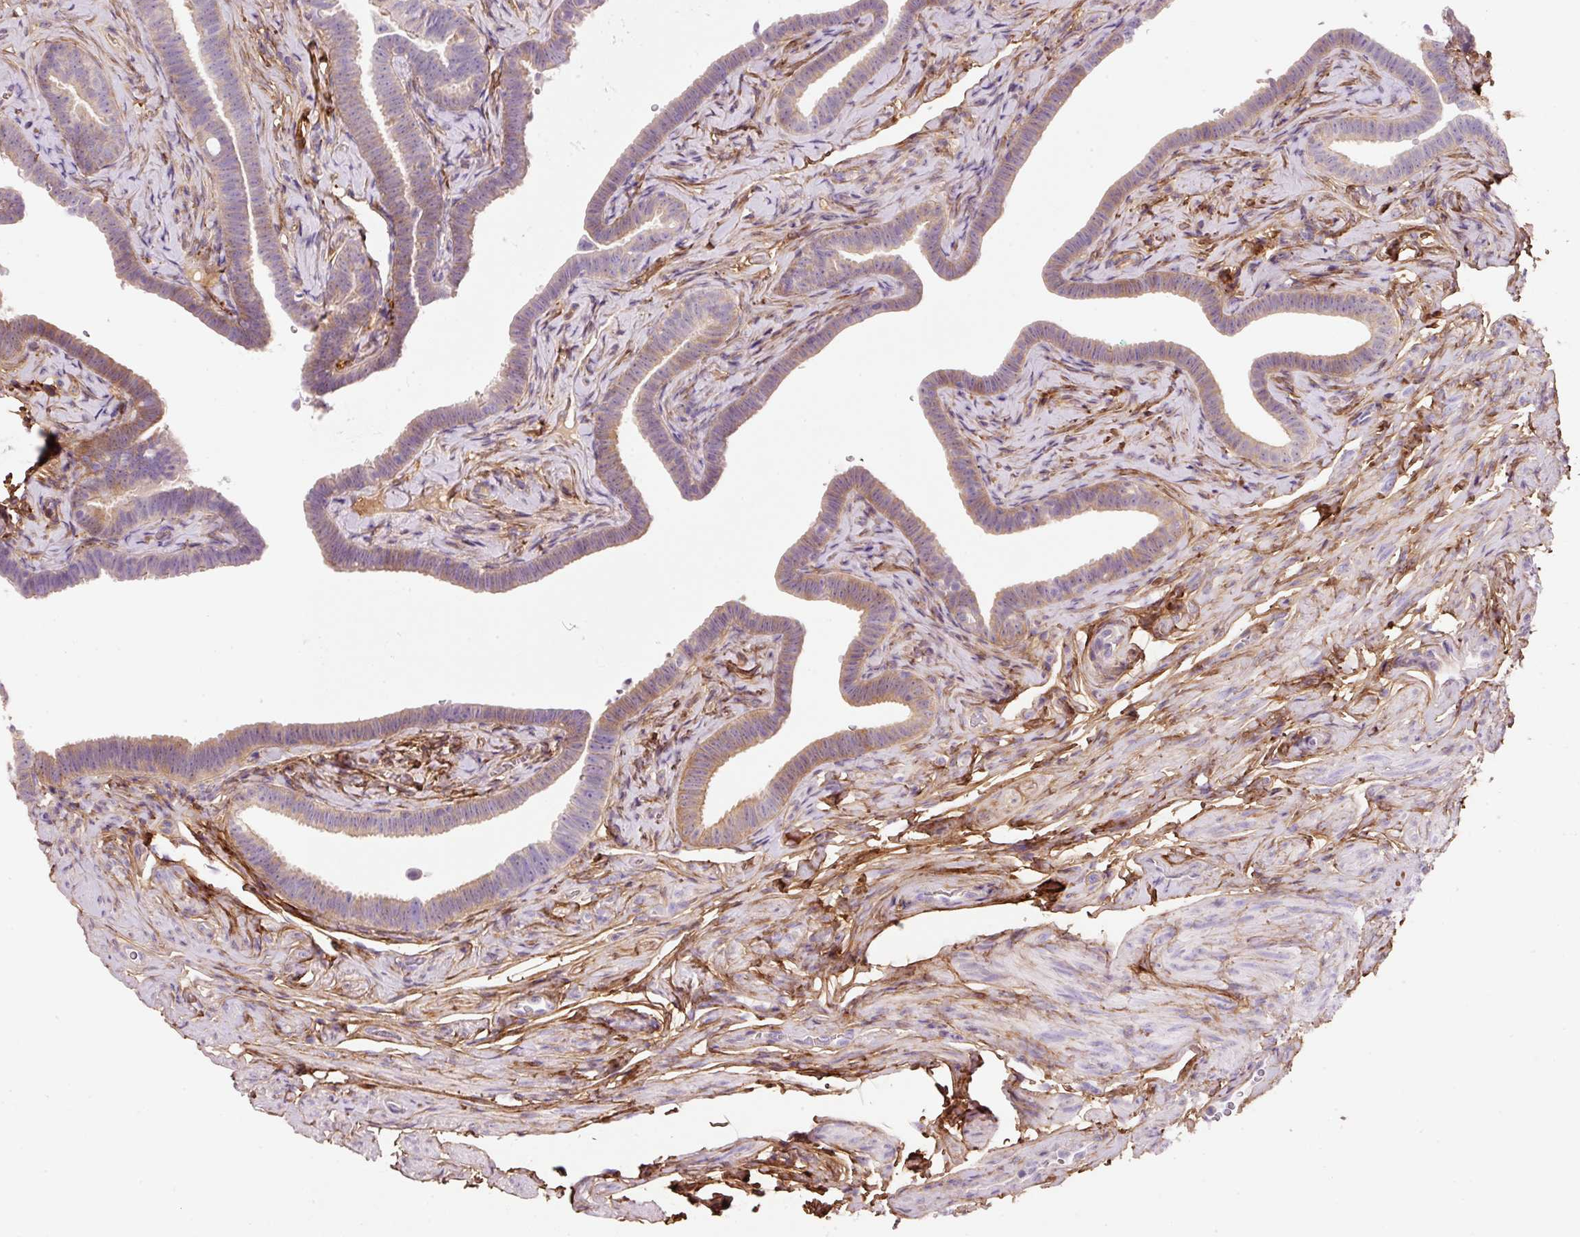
{"staining": {"intensity": "weak", "quantity": "25%-75%", "location": "cytoplasmic/membranous"}, "tissue": "fallopian tube", "cell_type": "Glandular cells", "image_type": "normal", "snomed": [{"axis": "morphology", "description": "Normal tissue, NOS"}, {"axis": "topography", "description": "Fallopian tube"}], "caption": "Immunohistochemistry (IHC) micrograph of normal fallopian tube stained for a protein (brown), which displays low levels of weak cytoplasmic/membranous expression in about 25%-75% of glandular cells.", "gene": "SOS2", "patient": {"sex": "female", "age": 69}}